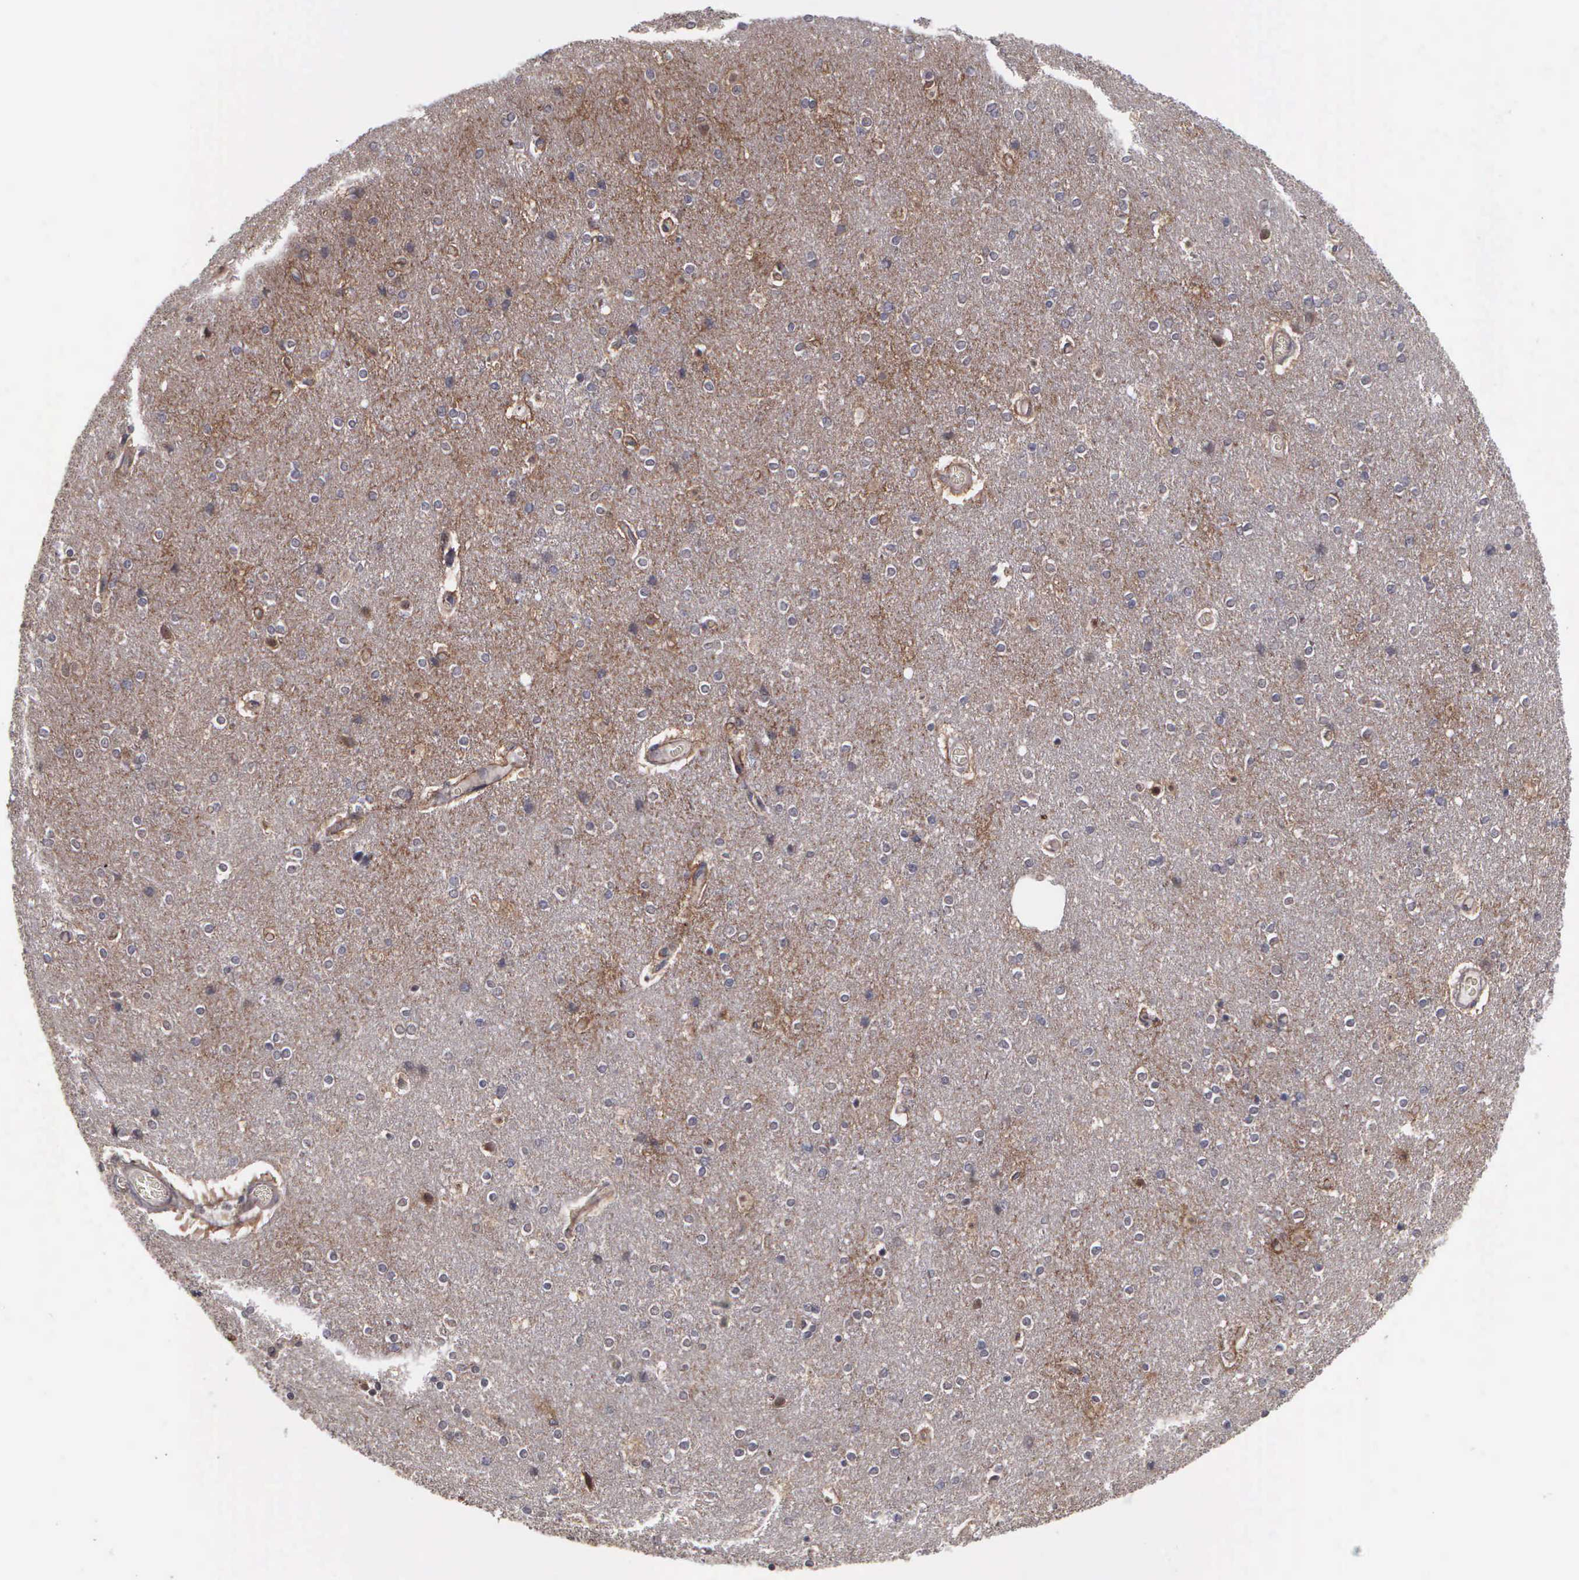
{"staining": {"intensity": "moderate", "quantity": "25%-75%", "location": "cytoplasmic/membranous"}, "tissue": "cerebral cortex", "cell_type": "Endothelial cells", "image_type": "normal", "snomed": [{"axis": "morphology", "description": "Normal tissue, NOS"}, {"axis": "topography", "description": "Cerebral cortex"}], "caption": "The immunohistochemical stain highlights moderate cytoplasmic/membranous expression in endothelial cells of normal cerebral cortex.", "gene": "MAP3K9", "patient": {"sex": "female", "age": 54}}